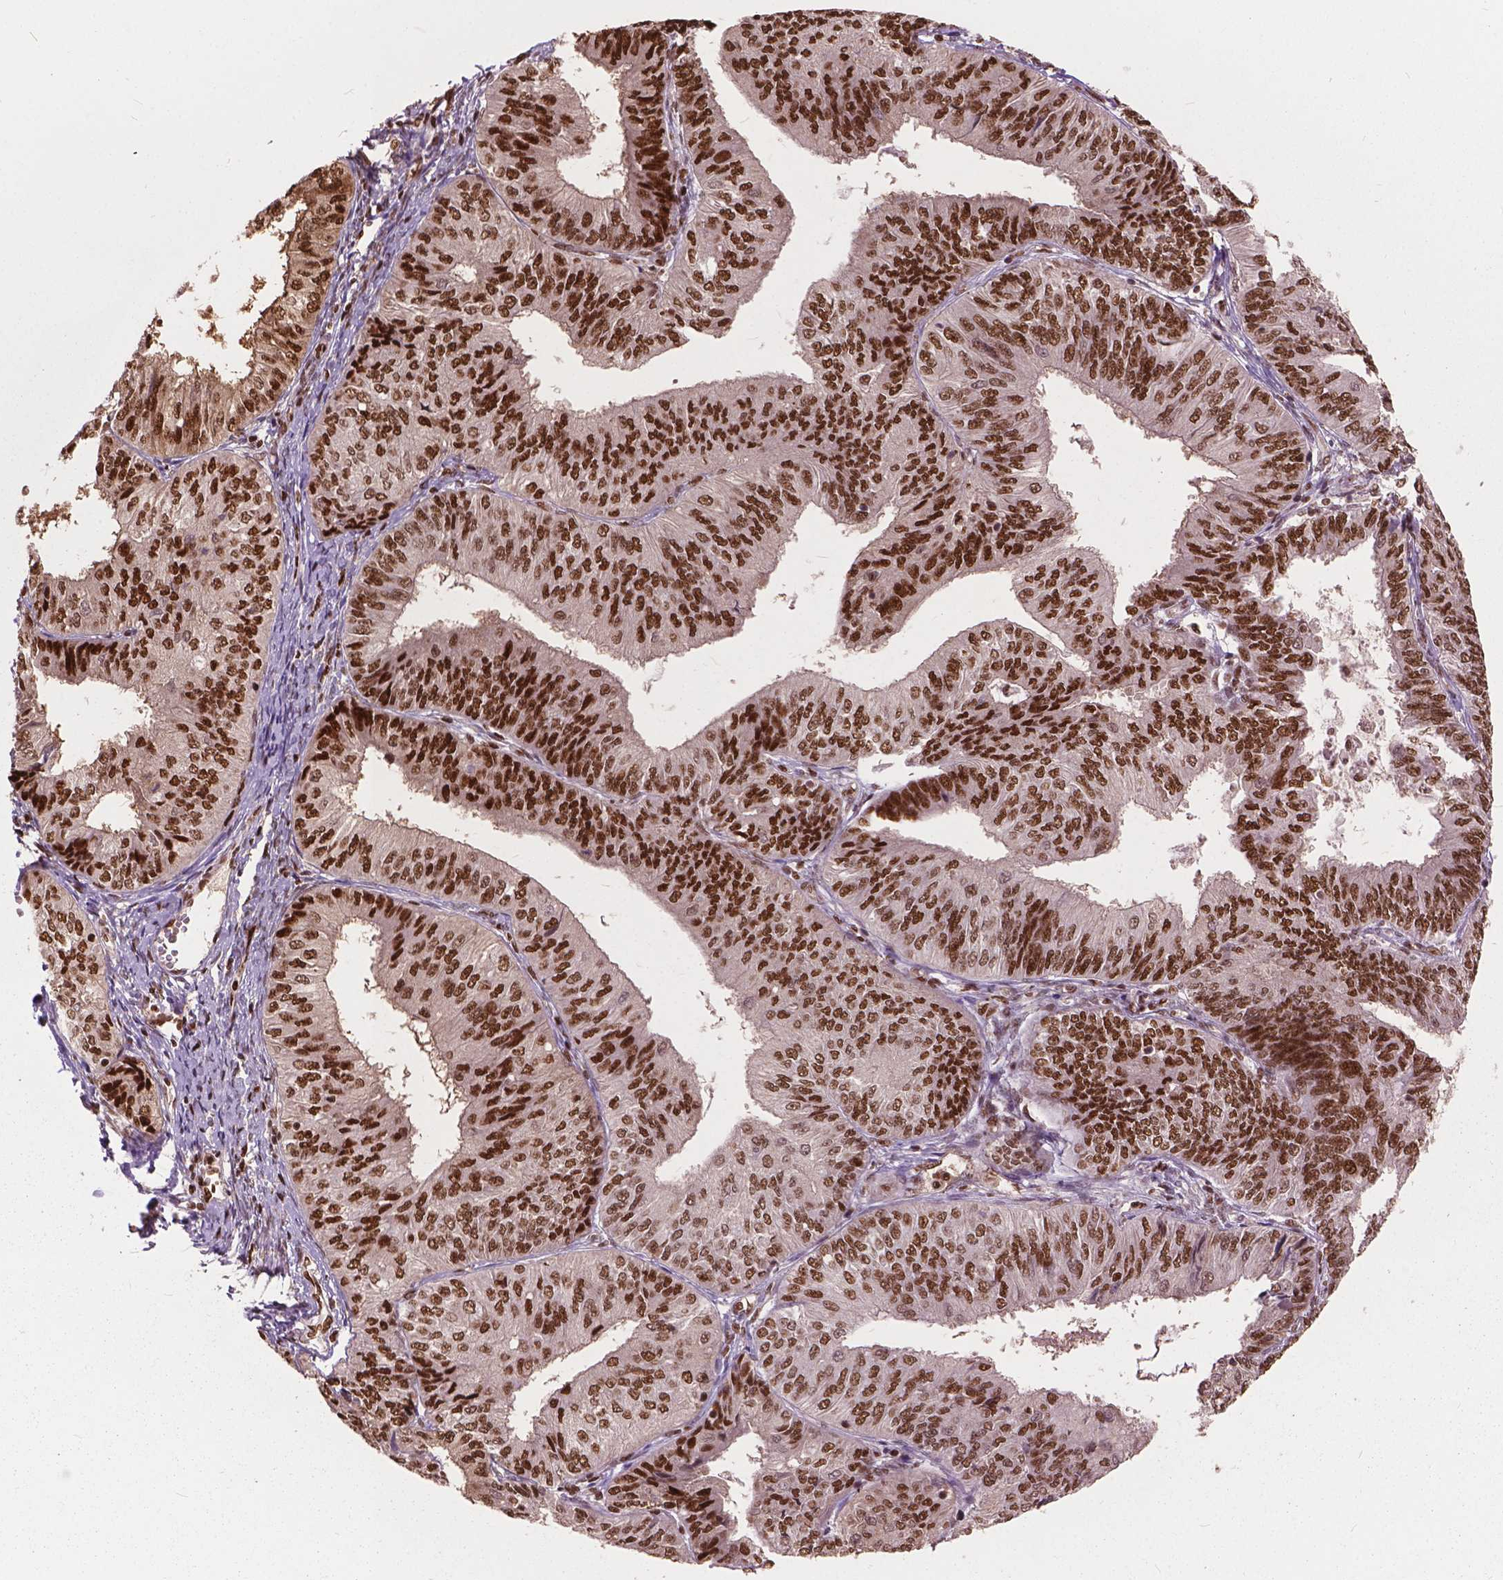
{"staining": {"intensity": "strong", "quantity": ">75%", "location": "nuclear"}, "tissue": "endometrial cancer", "cell_type": "Tumor cells", "image_type": "cancer", "snomed": [{"axis": "morphology", "description": "Adenocarcinoma, NOS"}, {"axis": "topography", "description": "Endometrium"}], "caption": "This is an image of immunohistochemistry (IHC) staining of endometrial adenocarcinoma, which shows strong staining in the nuclear of tumor cells.", "gene": "ANP32B", "patient": {"sex": "female", "age": 58}}